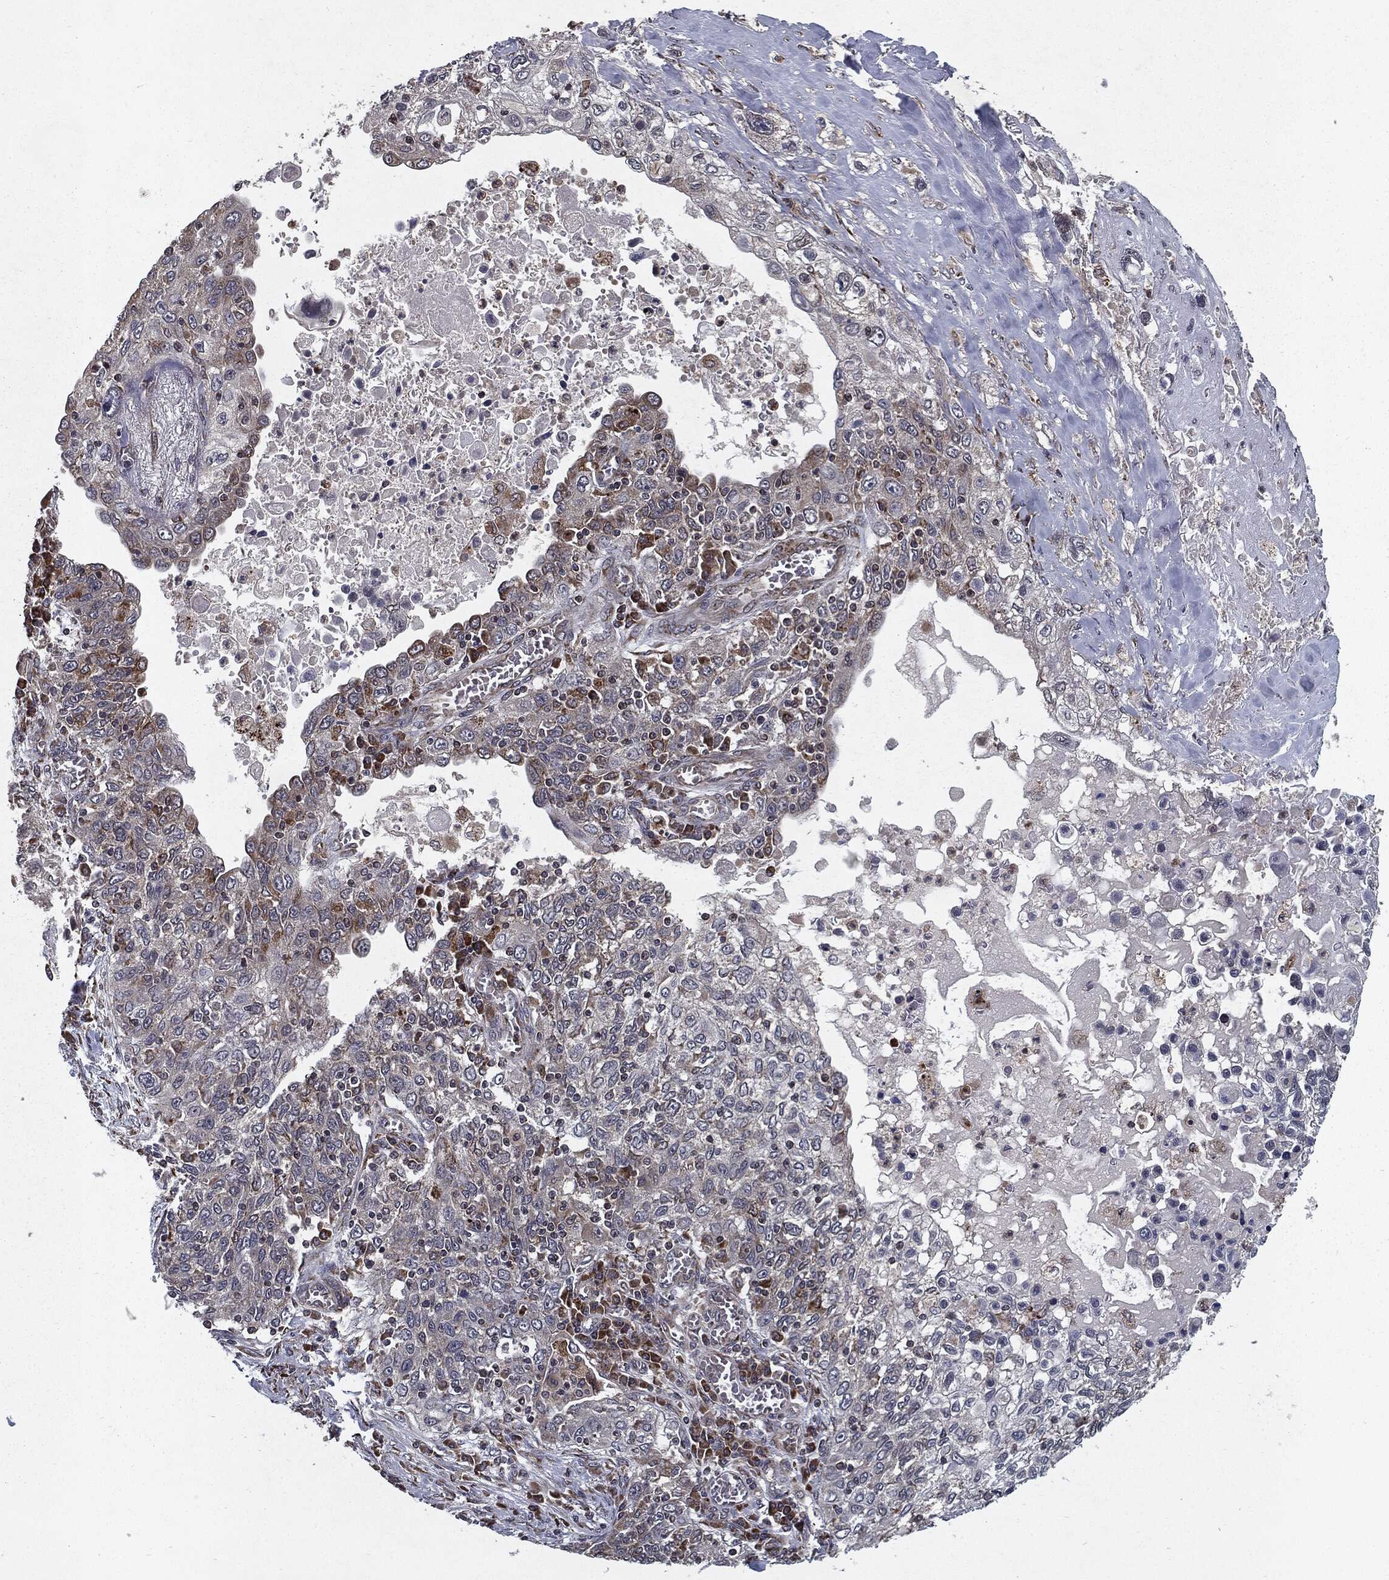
{"staining": {"intensity": "strong", "quantity": "<25%", "location": "cytoplasmic/membranous"}, "tissue": "lung cancer", "cell_type": "Tumor cells", "image_type": "cancer", "snomed": [{"axis": "morphology", "description": "Squamous cell carcinoma, NOS"}, {"axis": "topography", "description": "Lung"}], "caption": "The histopathology image reveals immunohistochemical staining of lung squamous cell carcinoma. There is strong cytoplasmic/membranous positivity is present in about <25% of tumor cells.", "gene": "HDAC5", "patient": {"sex": "female", "age": 69}}